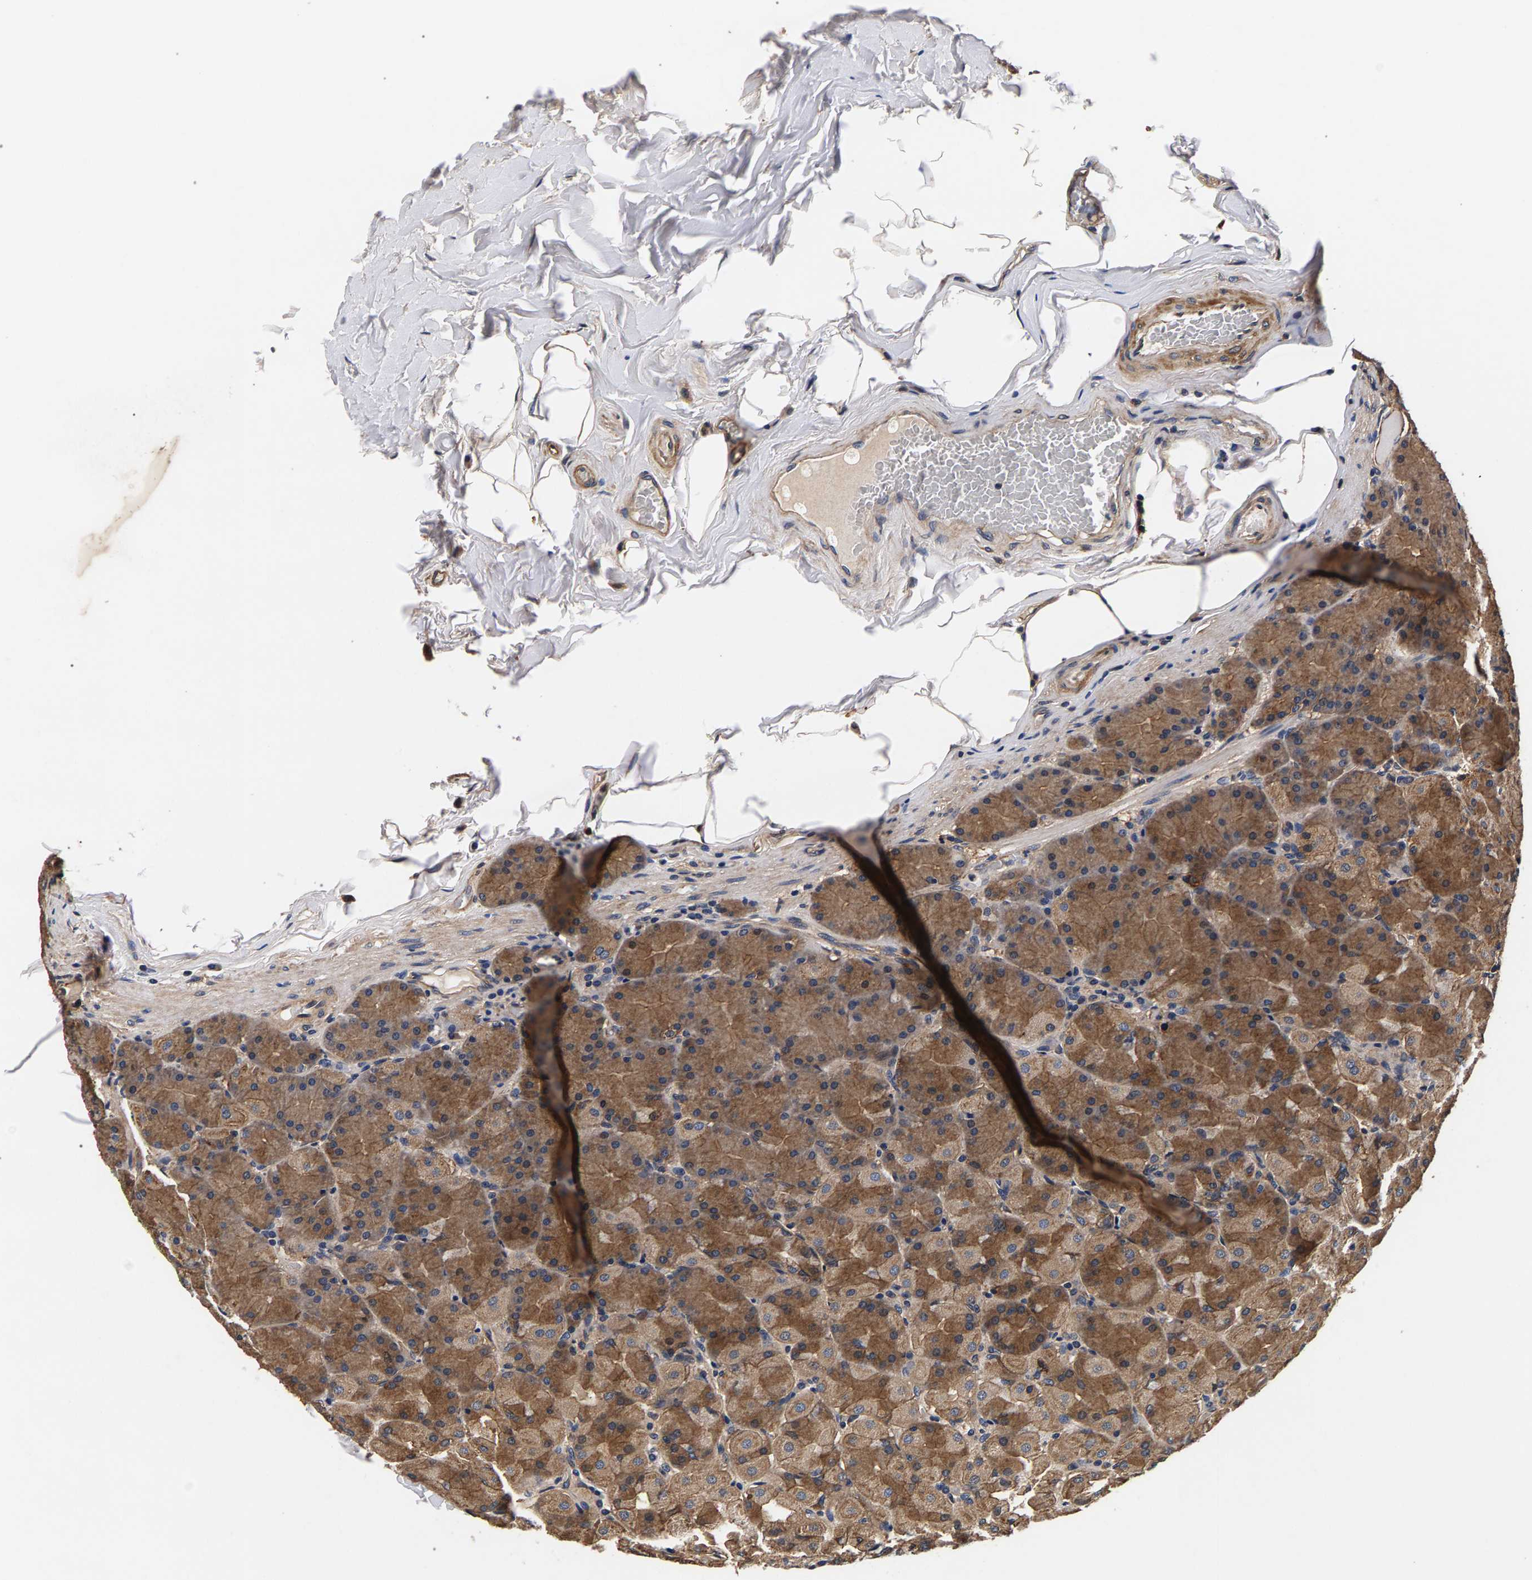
{"staining": {"intensity": "strong", "quantity": "25%-75%", "location": "cytoplasmic/membranous"}, "tissue": "stomach", "cell_type": "Glandular cells", "image_type": "normal", "snomed": [{"axis": "morphology", "description": "Normal tissue, NOS"}, {"axis": "topography", "description": "Stomach, upper"}], "caption": "Glandular cells show high levels of strong cytoplasmic/membranous positivity in approximately 25%-75% of cells in unremarkable stomach.", "gene": "MARCHF7", "patient": {"sex": "female", "age": 56}}